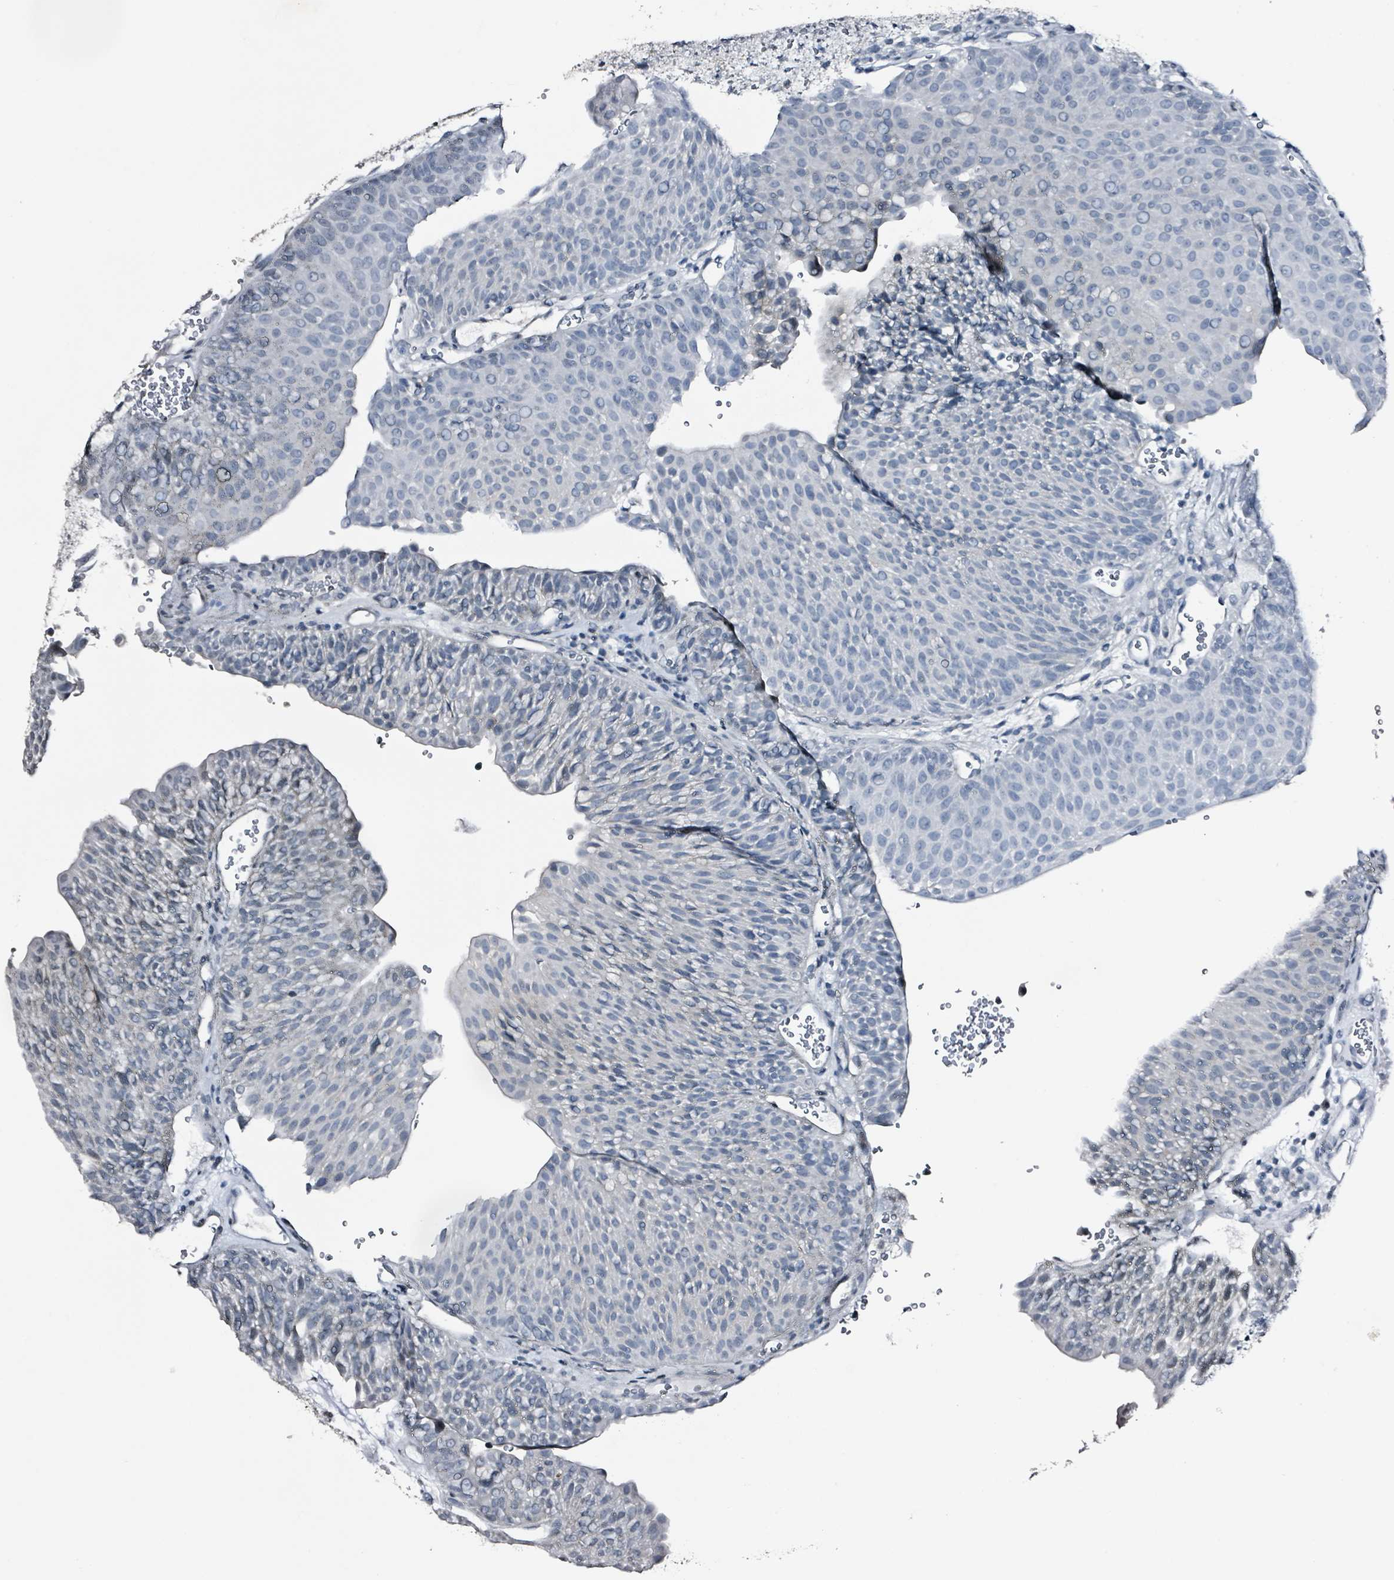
{"staining": {"intensity": "negative", "quantity": "none", "location": "none"}, "tissue": "urothelial cancer", "cell_type": "Tumor cells", "image_type": "cancer", "snomed": [{"axis": "morphology", "description": "Urothelial carcinoma, NOS"}, {"axis": "topography", "description": "Urinary bladder"}], "caption": "Micrograph shows no protein staining in tumor cells of urothelial cancer tissue. (DAB (3,3'-diaminobenzidine) IHC, high magnification).", "gene": "CA9", "patient": {"sex": "male", "age": 67}}